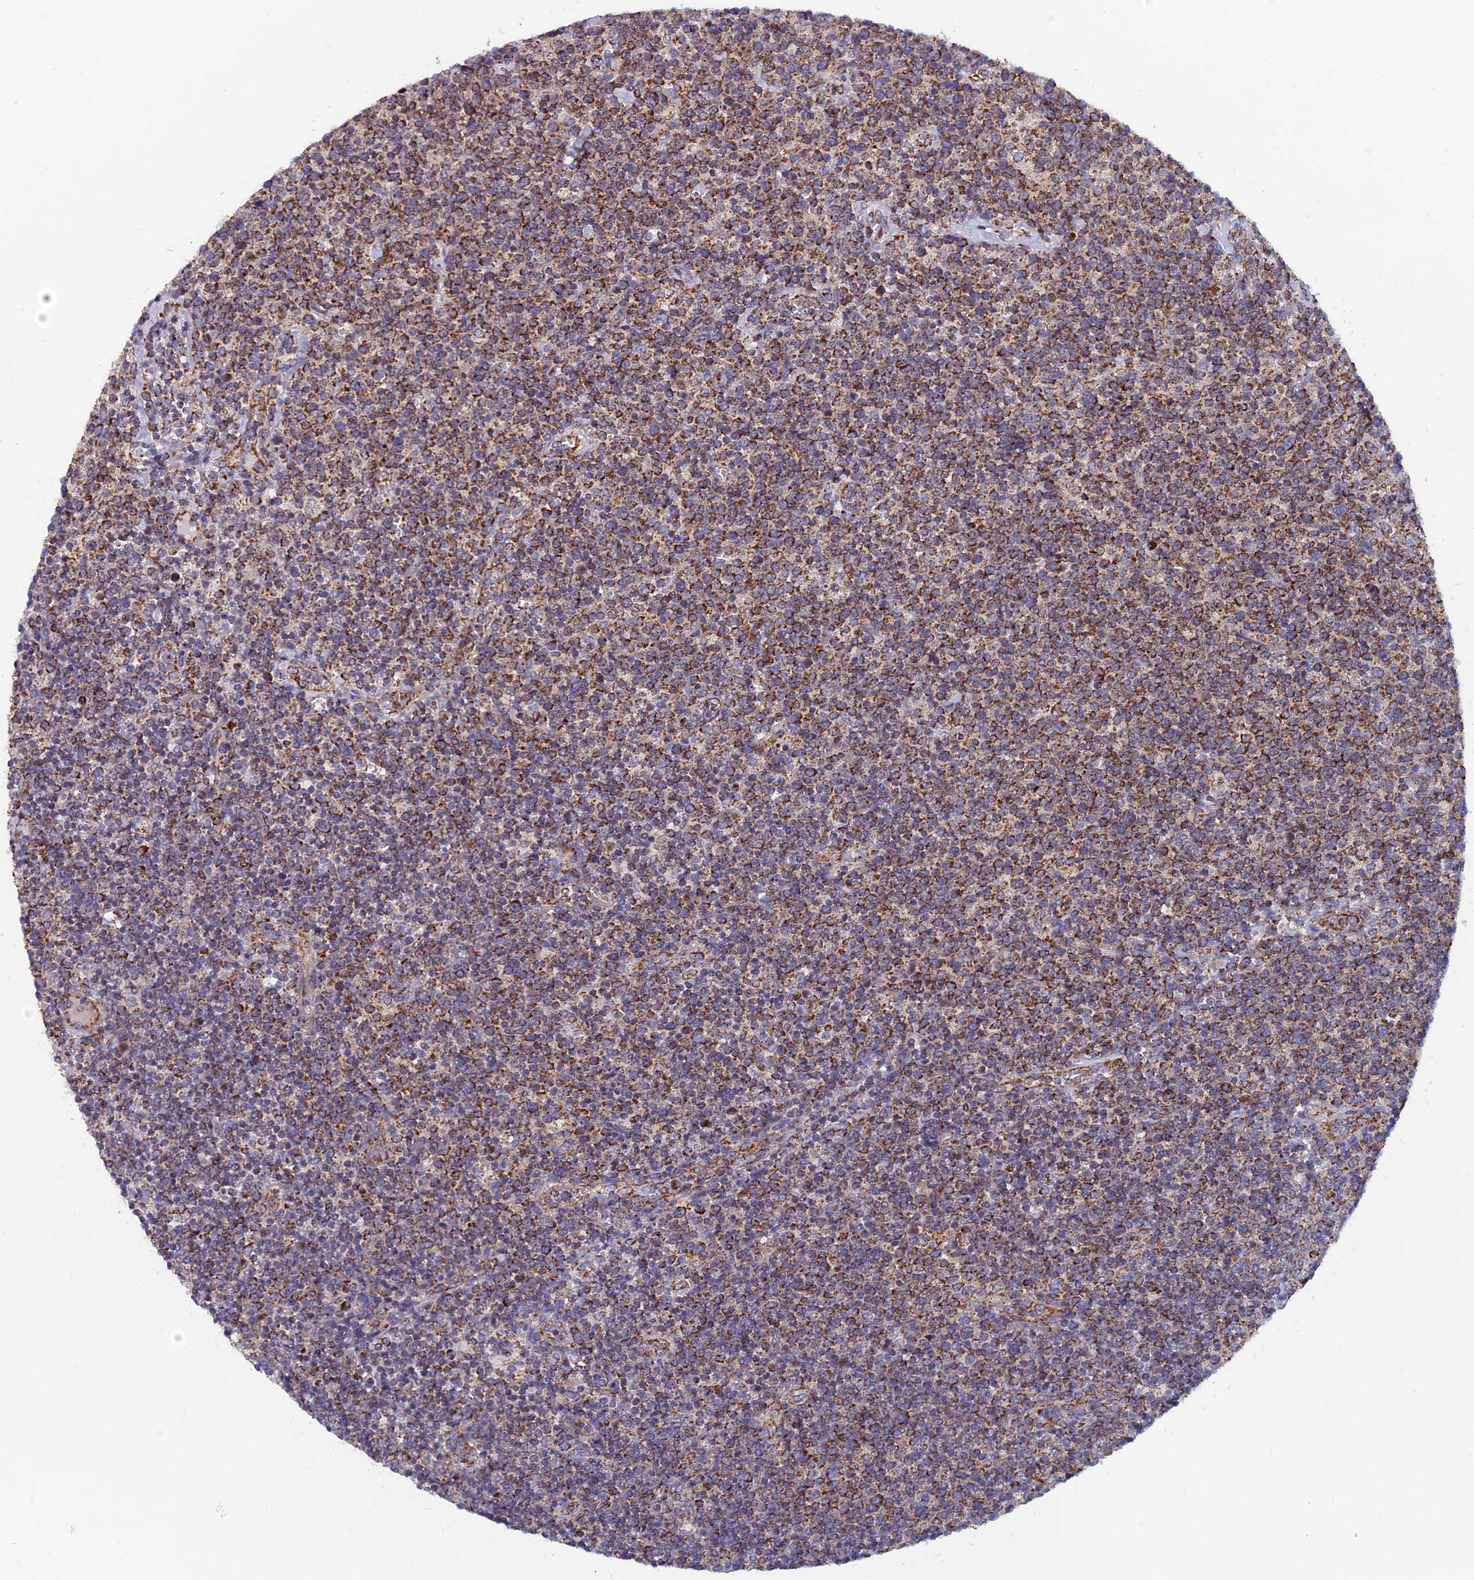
{"staining": {"intensity": "strong", "quantity": "25%-75%", "location": "cytoplasmic/membranous"}, "tissue": "lymphoma", "cell_type": "Tumor cells", "image_type": "cancer", "snomed": [{"axis": "morphology", "description": "Malignant lymphoma, non-Hodgkin's type, High grade"}, {"axis": "topography", "description": "Lymph node"}], "caption": "IHC micrograph of neoplastic tissue: high-grade malignant lymphoma, non-Hodgkin's type stained using immunohistochemistry (IHC) demonstrates high levels of strong protein expression localized specifically in the cytoplasmic/membranous of tumor cells, appearing as a cytoplasmic/membranous brown color.", "gene": "MRPS9", "patient": {"sex": "male", "age": 61}}